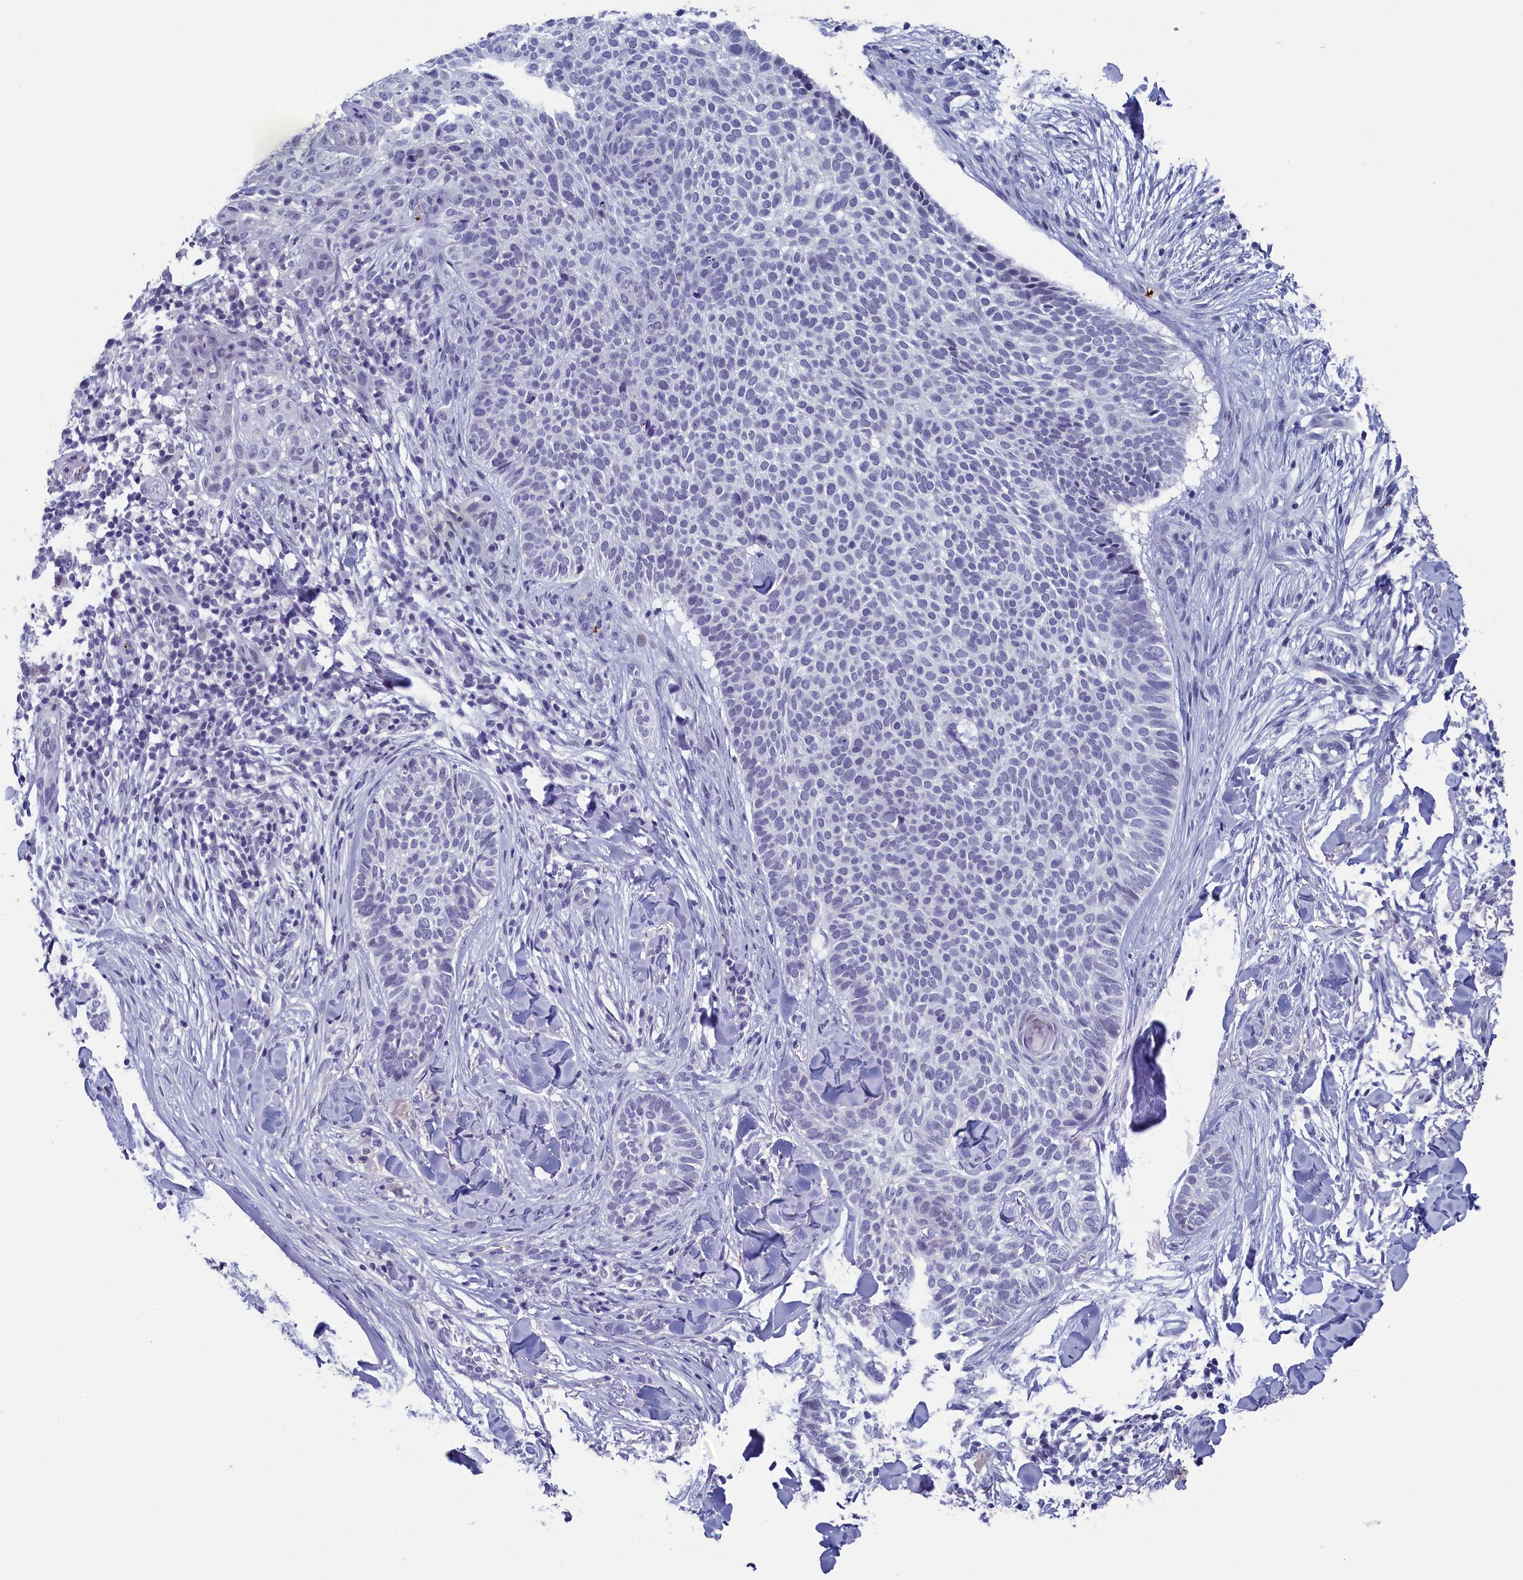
{"staining": {"intensity": "negative", "quantity": "none", "location": "none"}, "tissue": "skin cancer", "cell_type": "Tumor cells", "image_type": "cancer", "snomed": [{"axis": "morphology", "description": "Normal tissue, NOS"}, {"axis": "morphology", "description": "Basal cell carcinoma"}, {"axis": "topography", "description": "Skin"}], "caption": "An IHC photomicrograph of skin cancer is shown. There is no staining in tumor cells of skin cancer.", "gene": "AIFM2", "patient": {"sex": "male", "age": 67}}